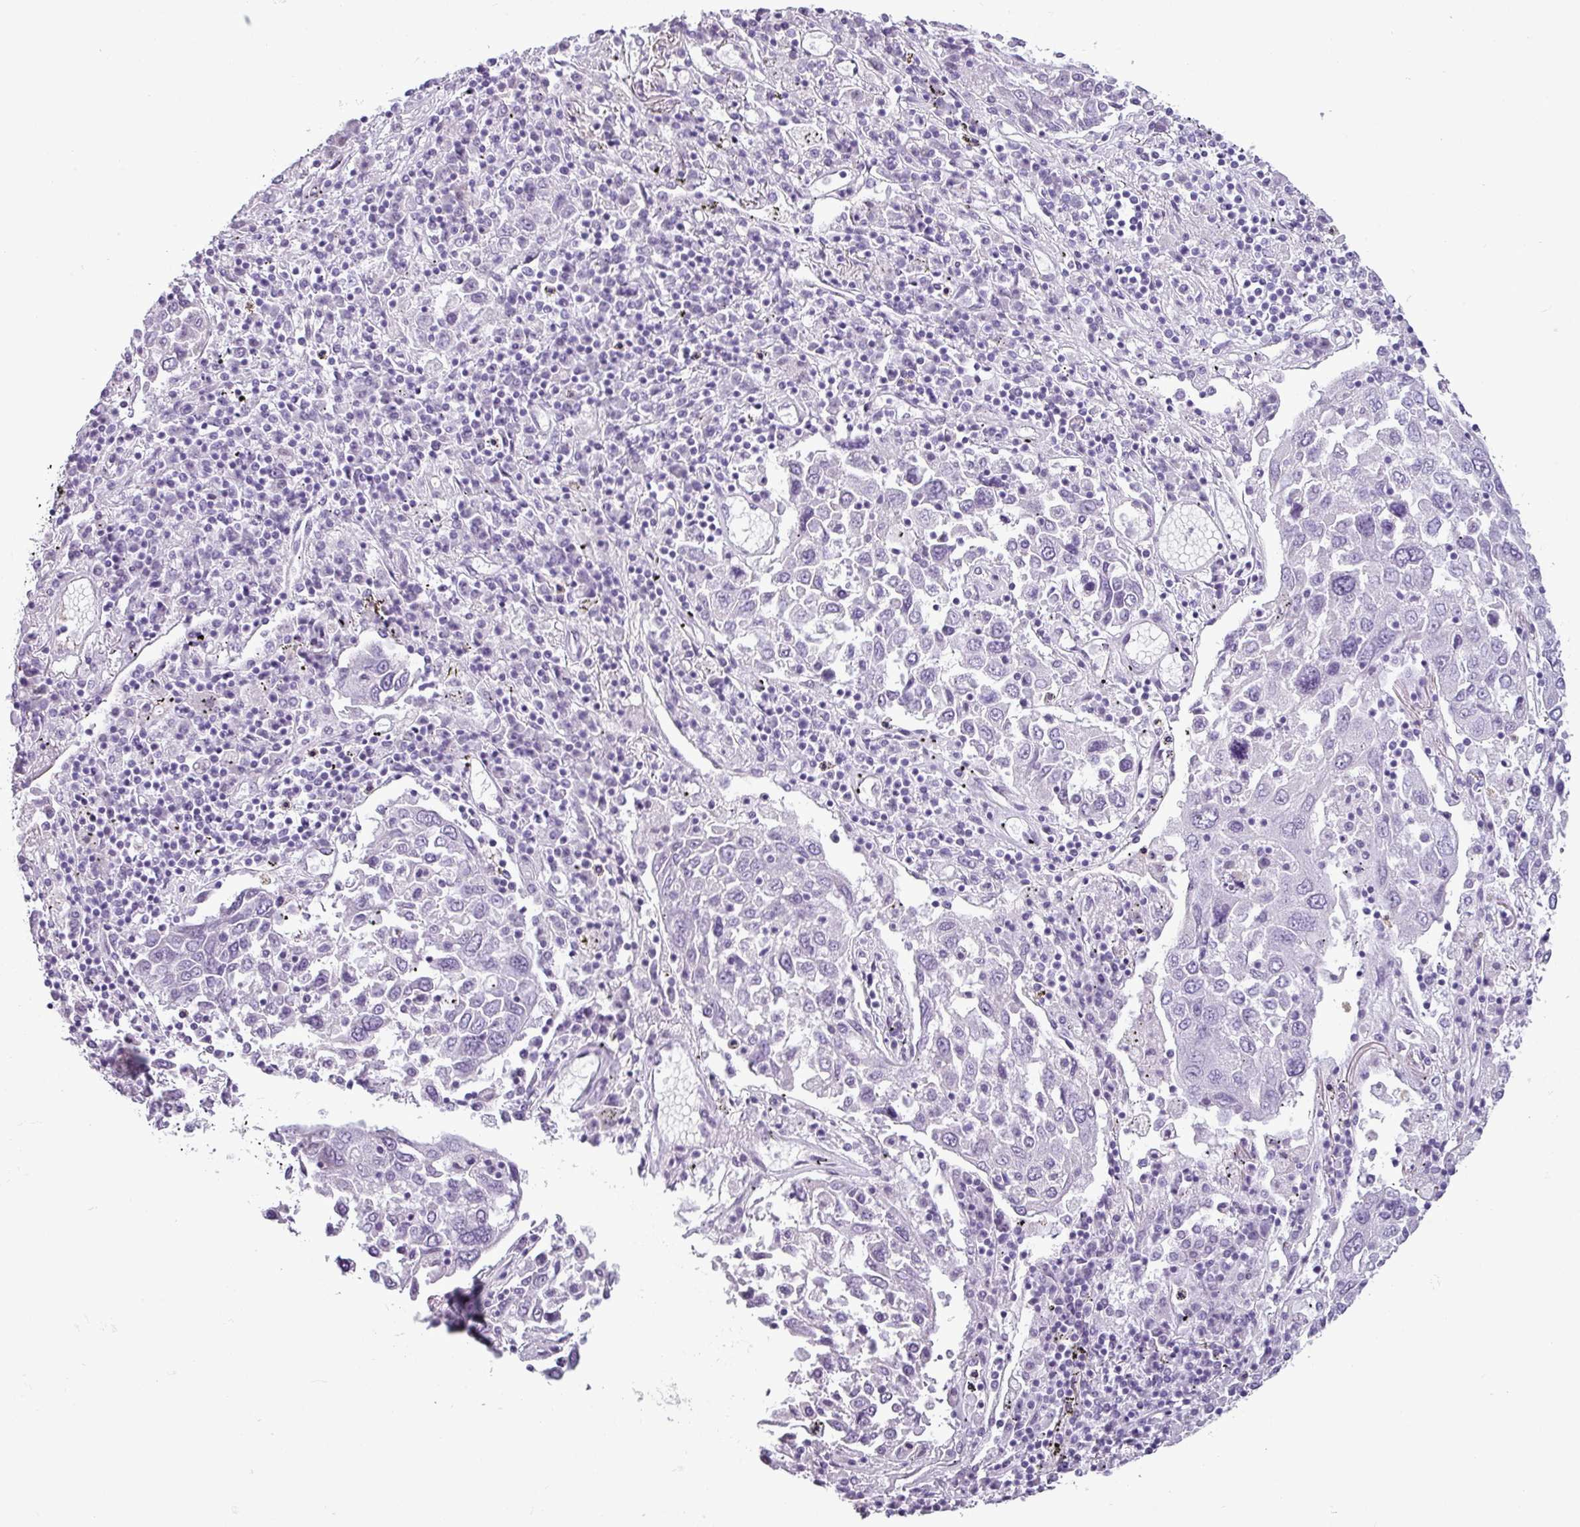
{"staining": {"intensity": "negative", "quantity": "none", "location": "none"}, "tissue": "lung cancer", "cell_type": "Tumor cells", "image_type": "cancer", "snomed": [{"axis": "morphology", "description": "Squamous cell carcinoma, NOS"}, {"axis": "topography", "description": "Lung"}], "caption": "Image shows no protein positivity in tumor cells of lung cancer tissue.", "gene": "CDH16", "patient": {"sex": "male", "age": 65}}